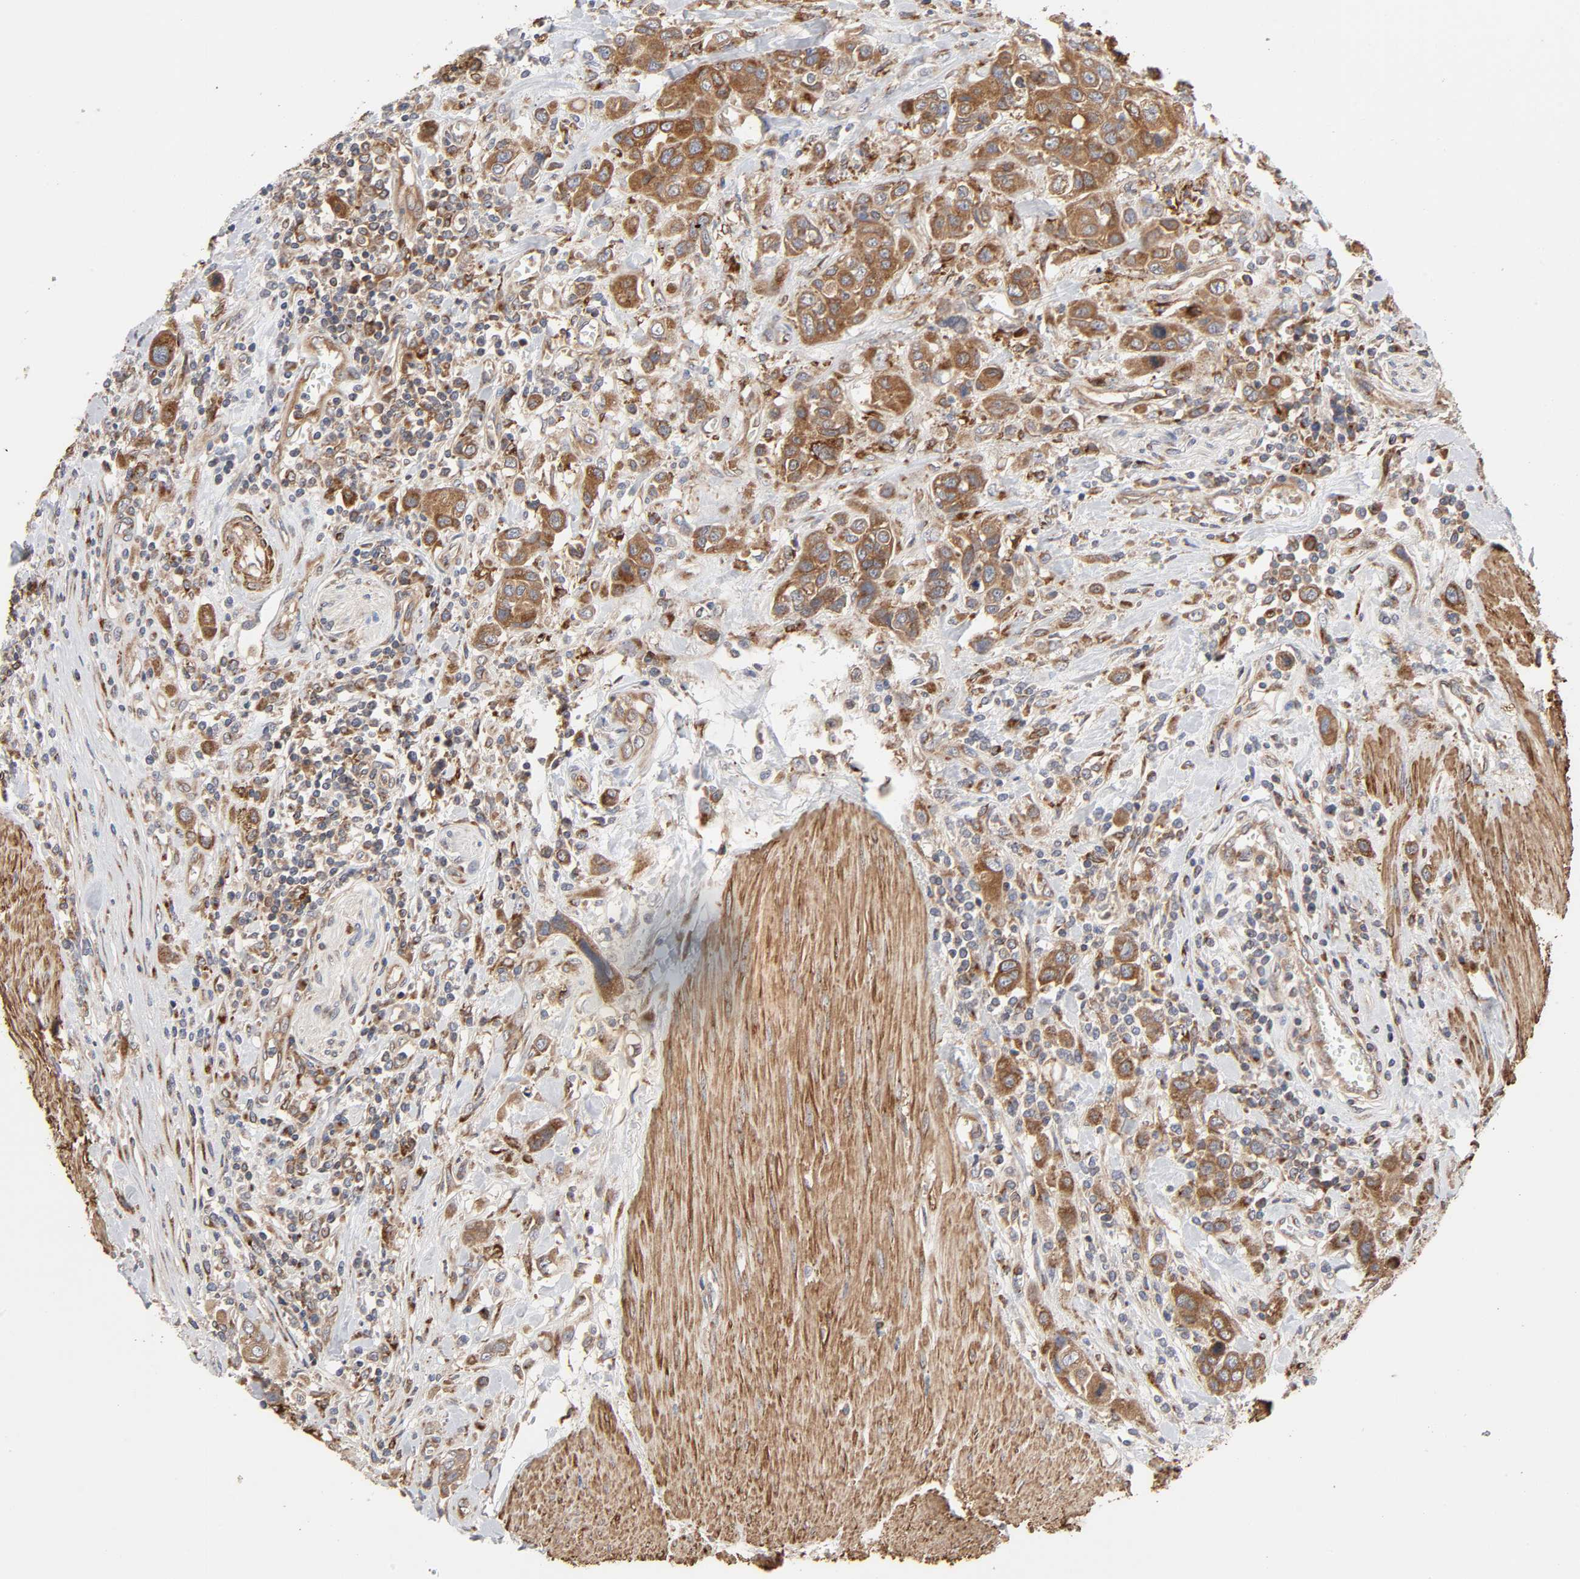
{"staining": {"intensity": "moderate", "quantity": ">75%", "location": "cytoplasmic/membranous"}, "tissue": "urothelial cancer", "cell_type": "Tumor cells", "image_type": "cancer", "snomed": [{"axis": "morphology", "description": "Urothelial carcinoma, High grade"}, {"axis": "topography", "description": "Urinary bladder"}], "caption": "The immunohistochemical stain shows moderate cytoplasmic/membranous positivity in tumor cells of high-grade urothelial carcinoma tissue. Immunohistochemistry stains the protein in brown and the nuclei are stained blue.", "gene": "GNPTG", "patient": {"sex": "male", "age": 50}}